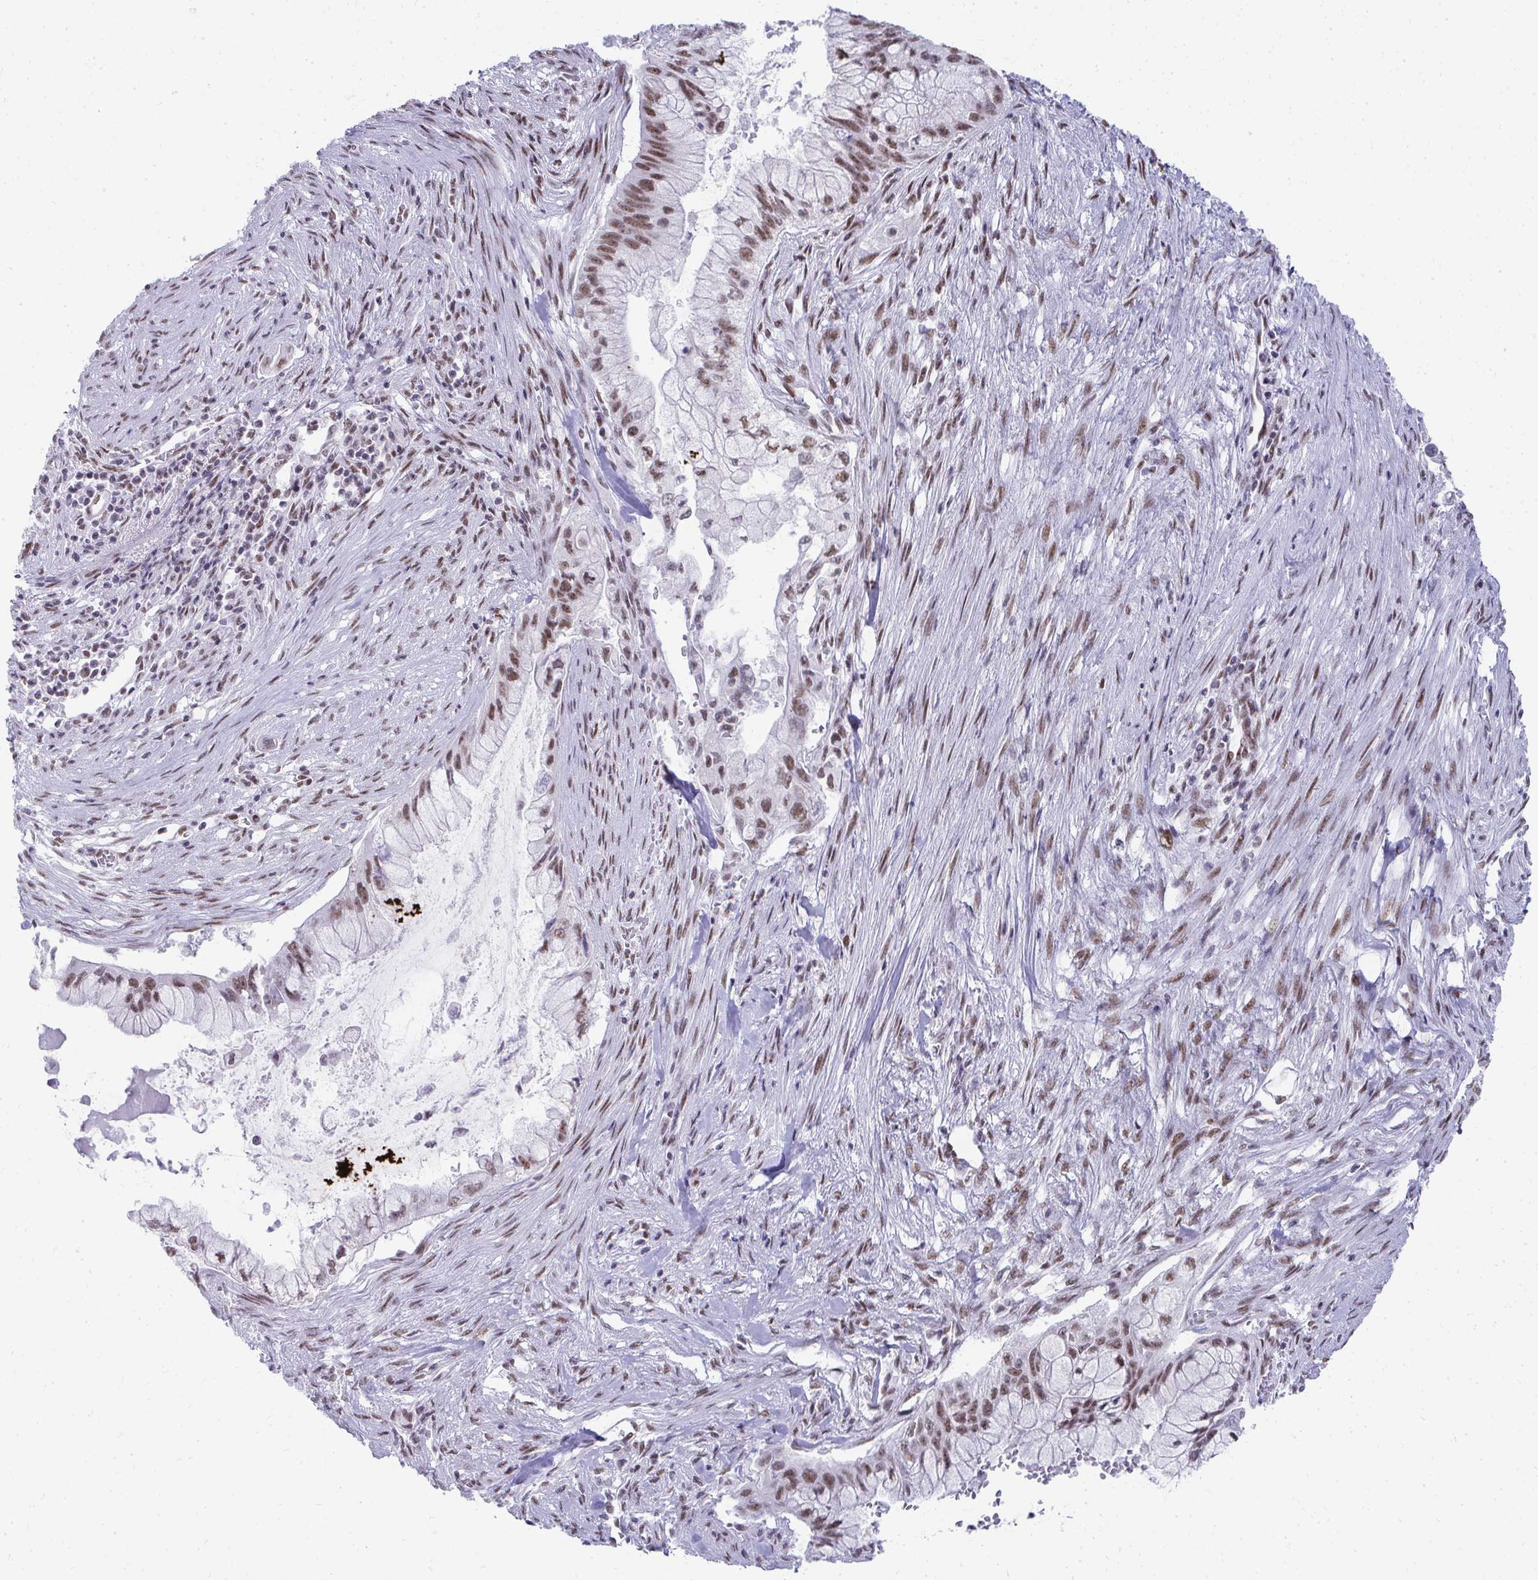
{"staining": {"intensity": "moderate", "quantity": ">75%", "location": "nuclear"}, "tissue": "pancreatic cancer", "cell_type": "Tumor cells", "image_type": "cancer", "snomed": [{"axis": "morphology", "description": "Adenocarcinoma, NOS"}, {"axis": "topography", "description": "Pancreas"}], "caption": "Protein expression analysis of human pancreatic cancer (adenocarcinoma) reveals moderate nuclear positivity in about >75% of tumor cells.", "gene": "CREBBP", "patient": {"sex": "male", "age": 48}}